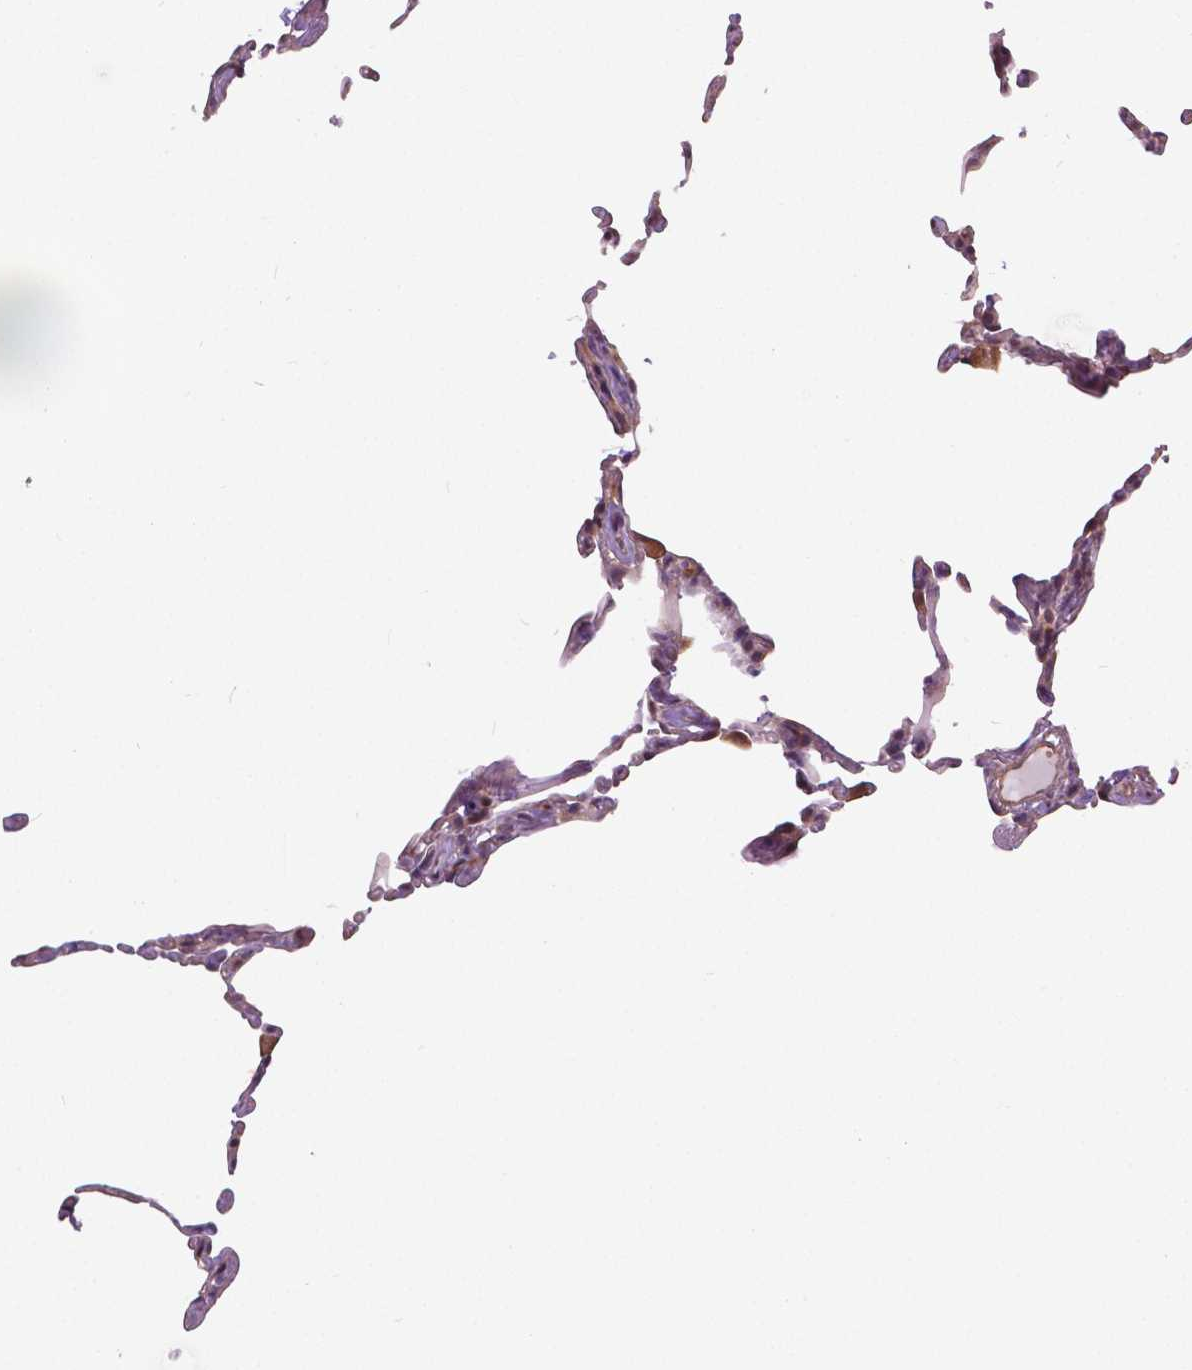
{"staining": {"intensity": "negative", "quantity": "none", "location": "none"}, "tissue": "lung", "cell_type": "Alveolar cells", "image_type": "normal", "snomed": [{"axis": "morphology", "description": "Normal tissue, NOS"}, {"axis": "topography", "description": "Lung"}], "caption": "Protein analysis of benign lung reveals no significant positivity in alveolar cells. (DAB IHC with hematoxylin counter stain).", "gene": "ANXA13", "patient": {"sex": "female", "age": 57}}